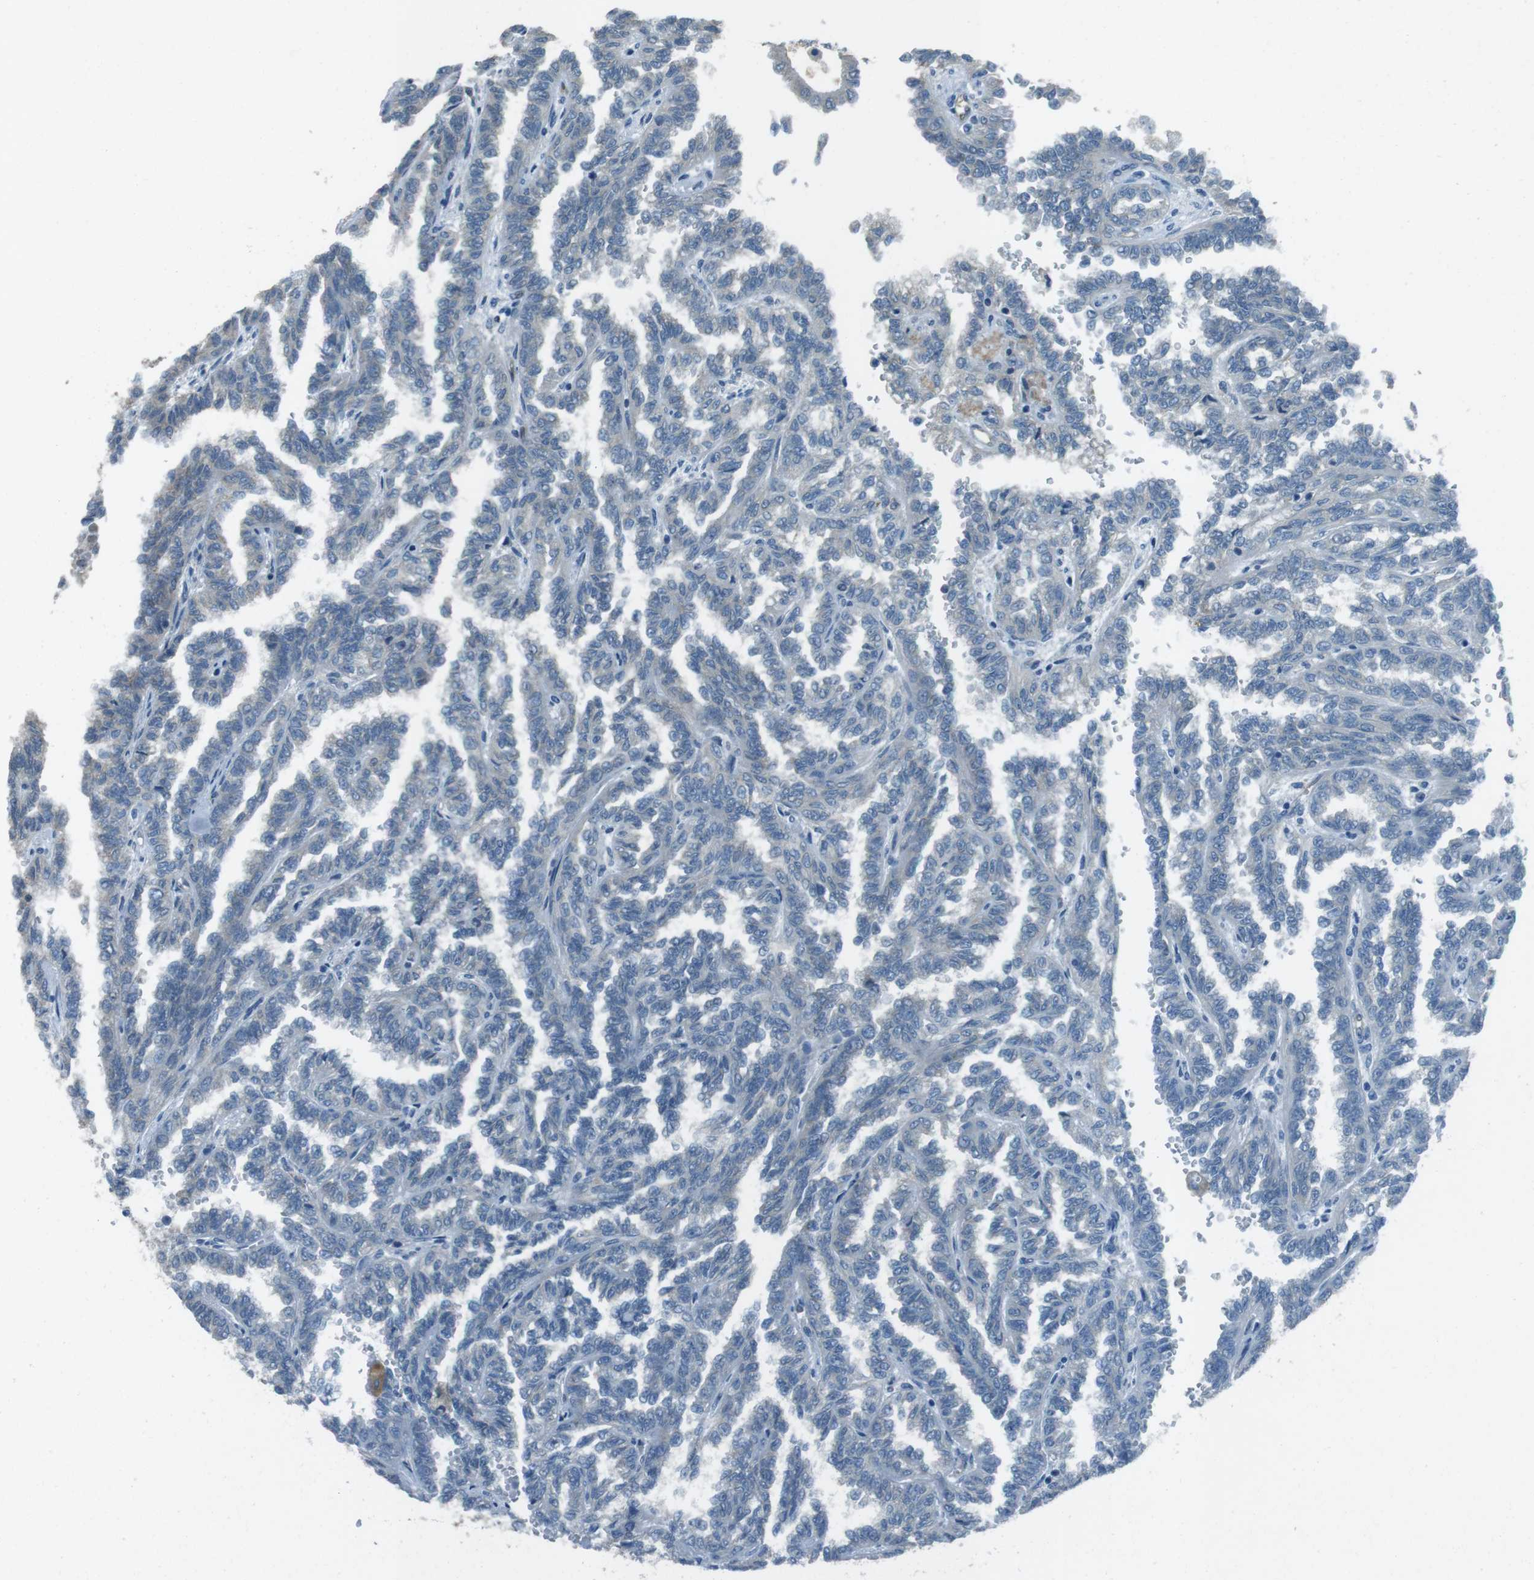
{"staining": {"intensity": "negative", "quantity": "none", "location": "none"}, "tissue": "renal cancer", "cell_type": "Tumor cells", "image_type": "cancer", "snomed": [{"axis": "morphology", "description": "Inflammation, NOS"}, {"axis": "morphology", "description": "Adenocarcinoma, NOS"}, {"axis": "topography", "description": "Kidney"}], "caption": "Immunohistochemistry image of human adenocarcinoma (renal) stained for a protein (brown), which demonstrates no staining in tumor cells.", "gene": "MFAP3", "patient": {"sex": "male", "age": 68}}